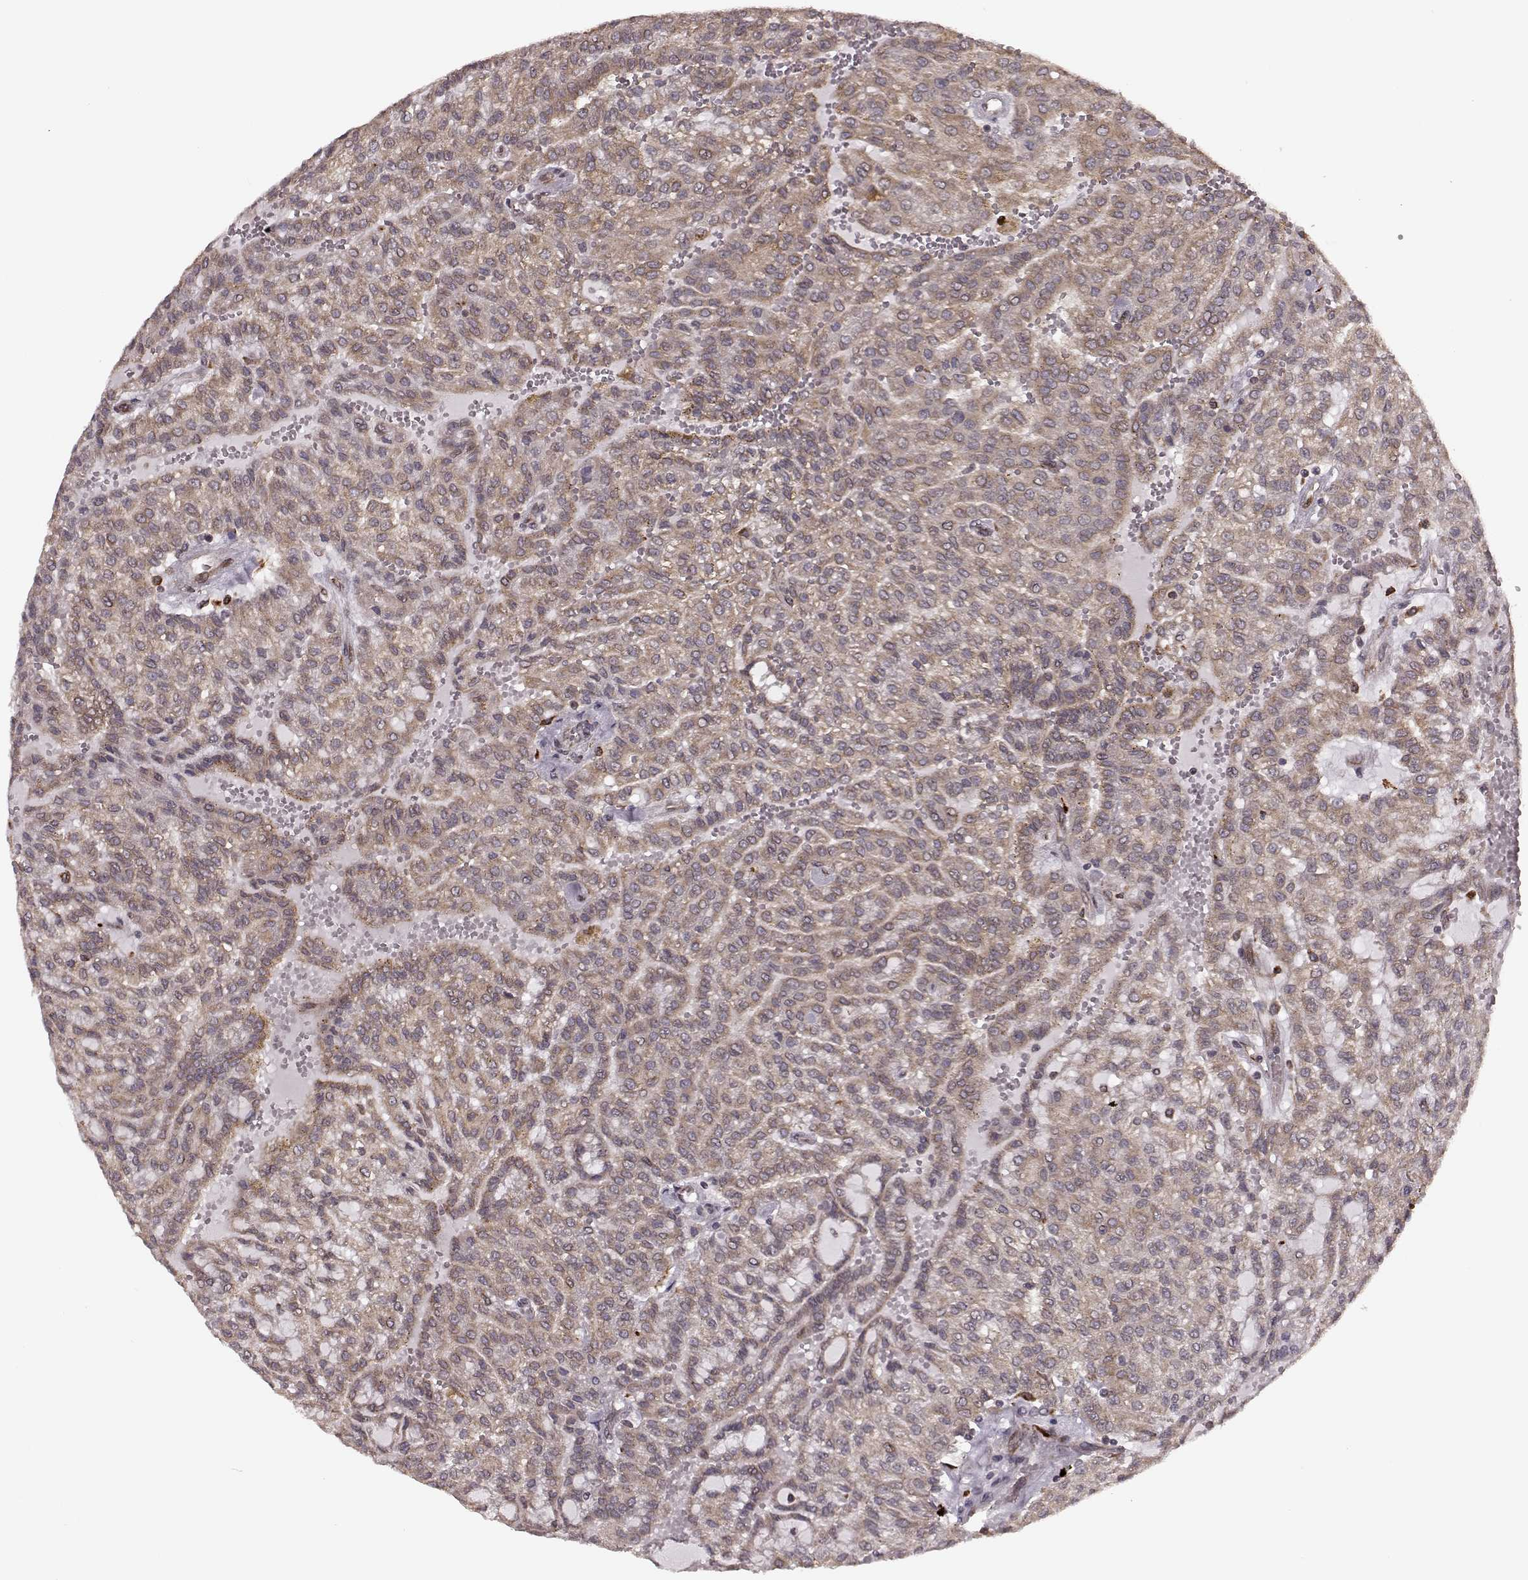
{"staining": {"intensity": "weak", "quantity": ">75%", "location": "cytoplasmic/membranous"}, "tissue": "renal cancer", "cell_type": "Tumor cells", "image_type": "cancer", "snomed": [{"axis": "morphology", "description": "Adenocarcinoma, NOS"}, {"axis": "topography", "description": "Kidney"}], "caption": "Tumor cells display low levels of weak cytoplasmic/membranous staining in approximately >75% of cells in renal cancer.", "gene": "YIPF5", "patient": {"sex": "male", "age": 63}}